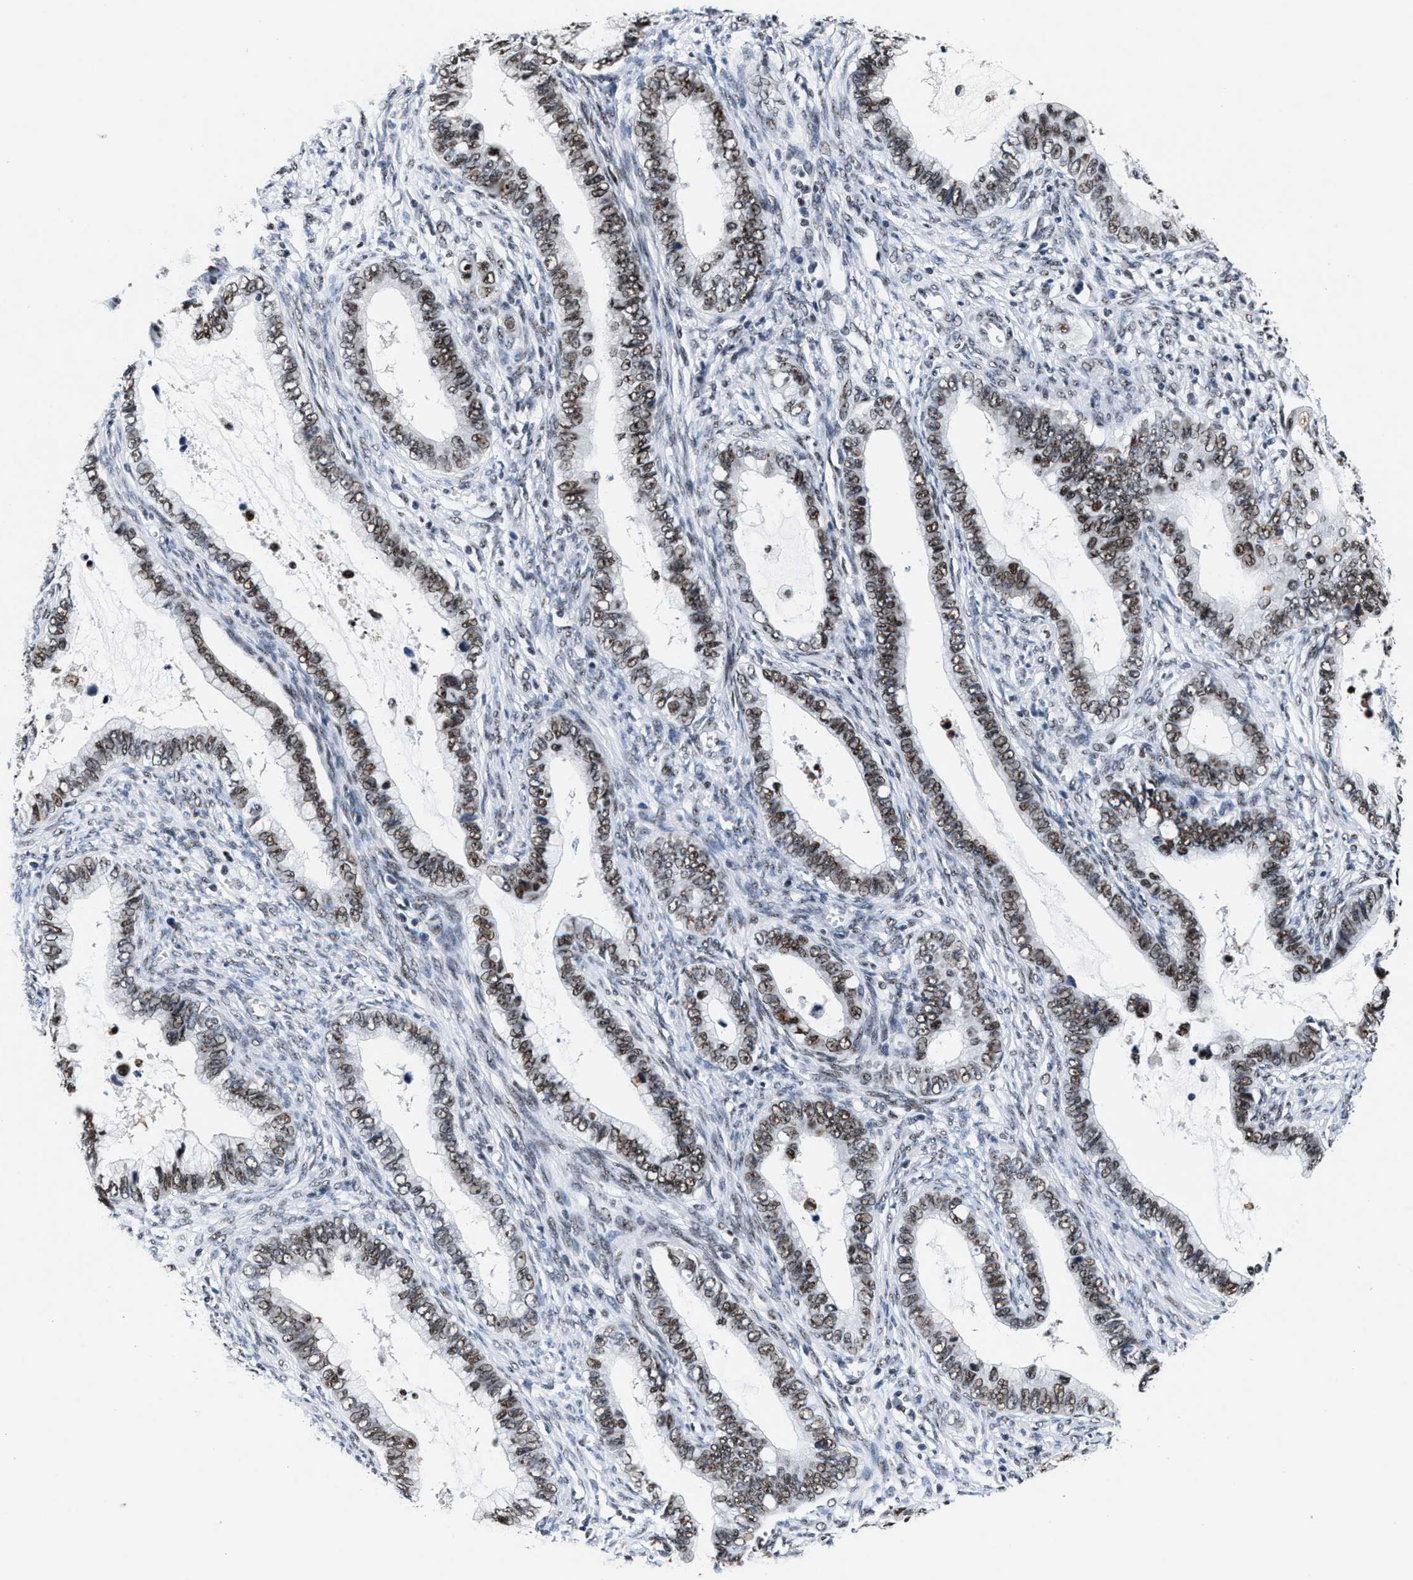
{"staining": {"intensity": "moderate", "quantity": ">75%", "location": "nuclear"}, "tissue": "cervical cancer", "cell_type": "Tumor cells", "image_type": "cancer", "snomed": [{"axis": "morphology", "description": "Adenocarcinoma, NOS"}, {"axis": "topography", "description": "Cervix"}], "caption": "High-magnification brightfield microscopy of cervical adenocarcinoma stained with DAB (3,3'-diaminobenzidine) (brown) and counterstained with hematoxylin (blue). tumor cells exhibit moderate nuclear staining is seen in about>75% of cells.", "gene": "RAD50", "patient": {"sex": "female", "age": 44}}